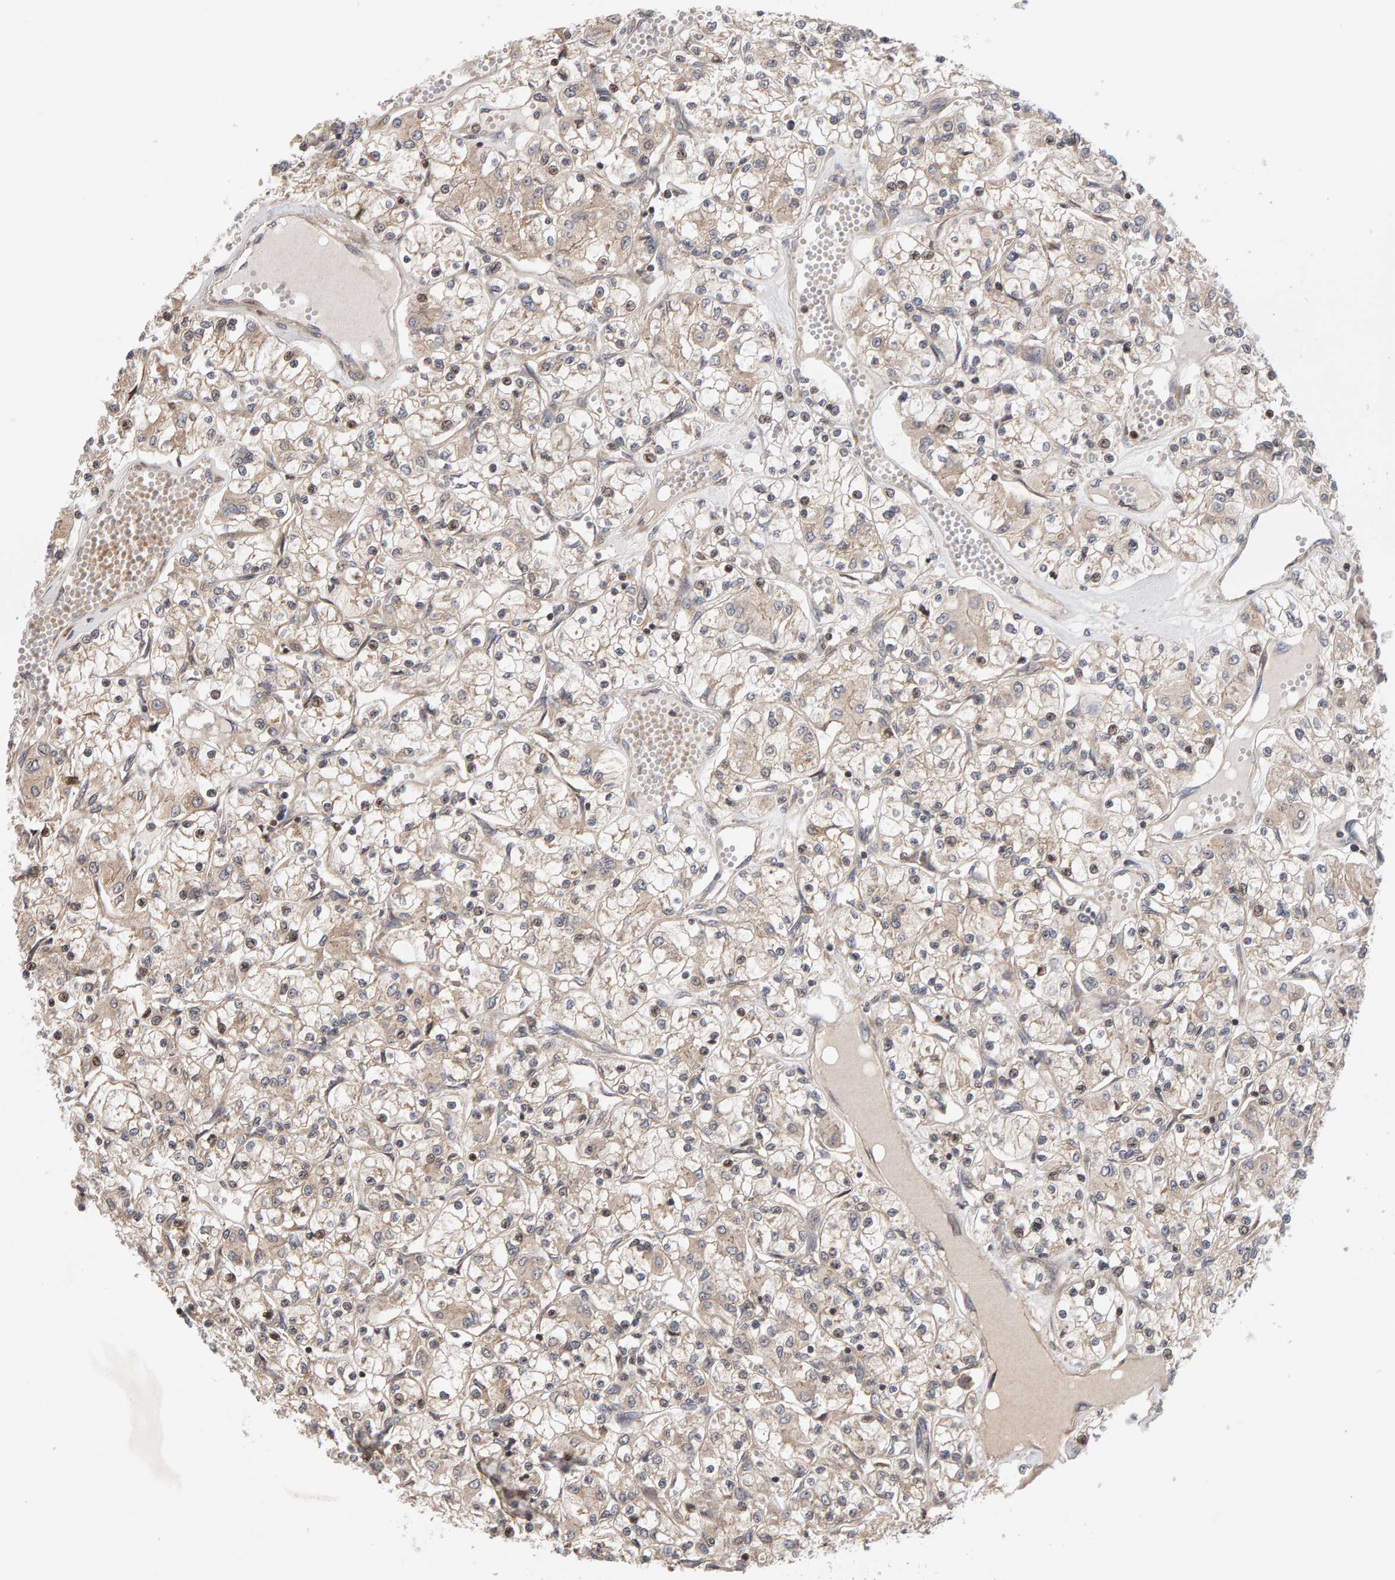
{"staining": {"intensity": "weak", "quantity": "25%-75%", "location": "cytoplasmic/membranous,nuclear"}, "tissue": "renal cancer", "cell_type": "Tumor cells", "image_type": "cancer", "snomed": [{"axis": "morphology", "description": "Adenocarcinoma, NOS"}, {"axis": "topography", "description": "Kidney"}], "caption": "Immunohistochemistry (IHC) staining of renal cancer, which exhibits low levels of weak cytoplasmic/membranous and nuclear staining in approximately 25%-75% of tumor cells indicating weak cytoplasmic/membranous and nuclear protein staining. The staining was performed using DAB (3,3'-diaminobenzidine) (brown) for protein detection and nuclei were counterstained in hematoxylin (blue).", "gene": "LZTS1", "patient": {"sex": "female", "age": 59}}